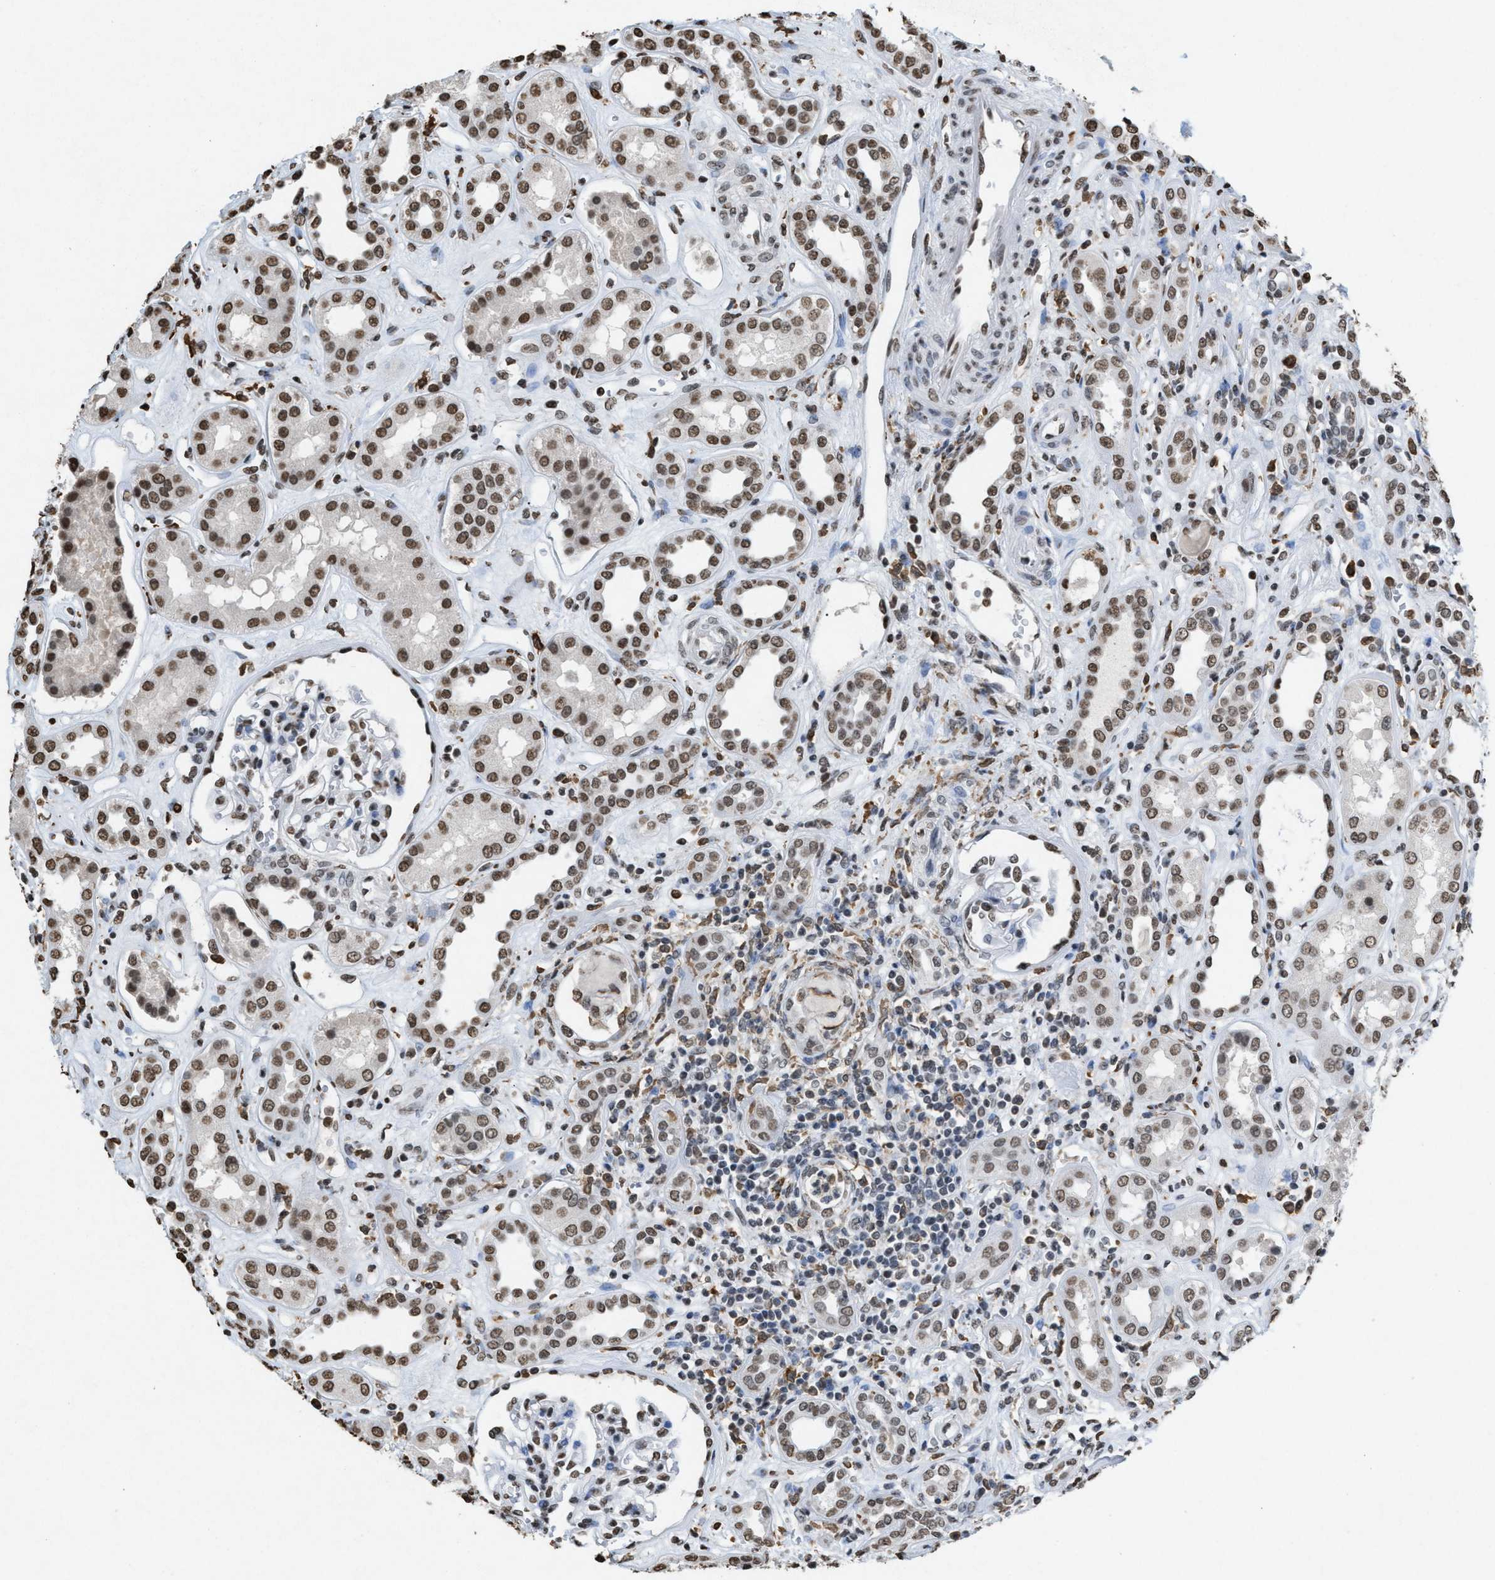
{"staining": {"intensity": "moderate", "quantity": "25%-75%", "location": "nuclear"}, "tissue": "kidney", "cell_type": "Cells in glomeruli", "image_type": "normal", "snomed": [{"axis": "morphology", "description": "Normal tissue, NOS"}, {"axis": "topography", "description": "Kidney"}], "caption": "Approximately 25%-75% of cells in glomeruli in benign kidney reveal moderate nuclear protein staining as visualized by brown immunohistochemical staining.", "gene": "NUP88", "patient": {"sex": "male", "age": 59}}